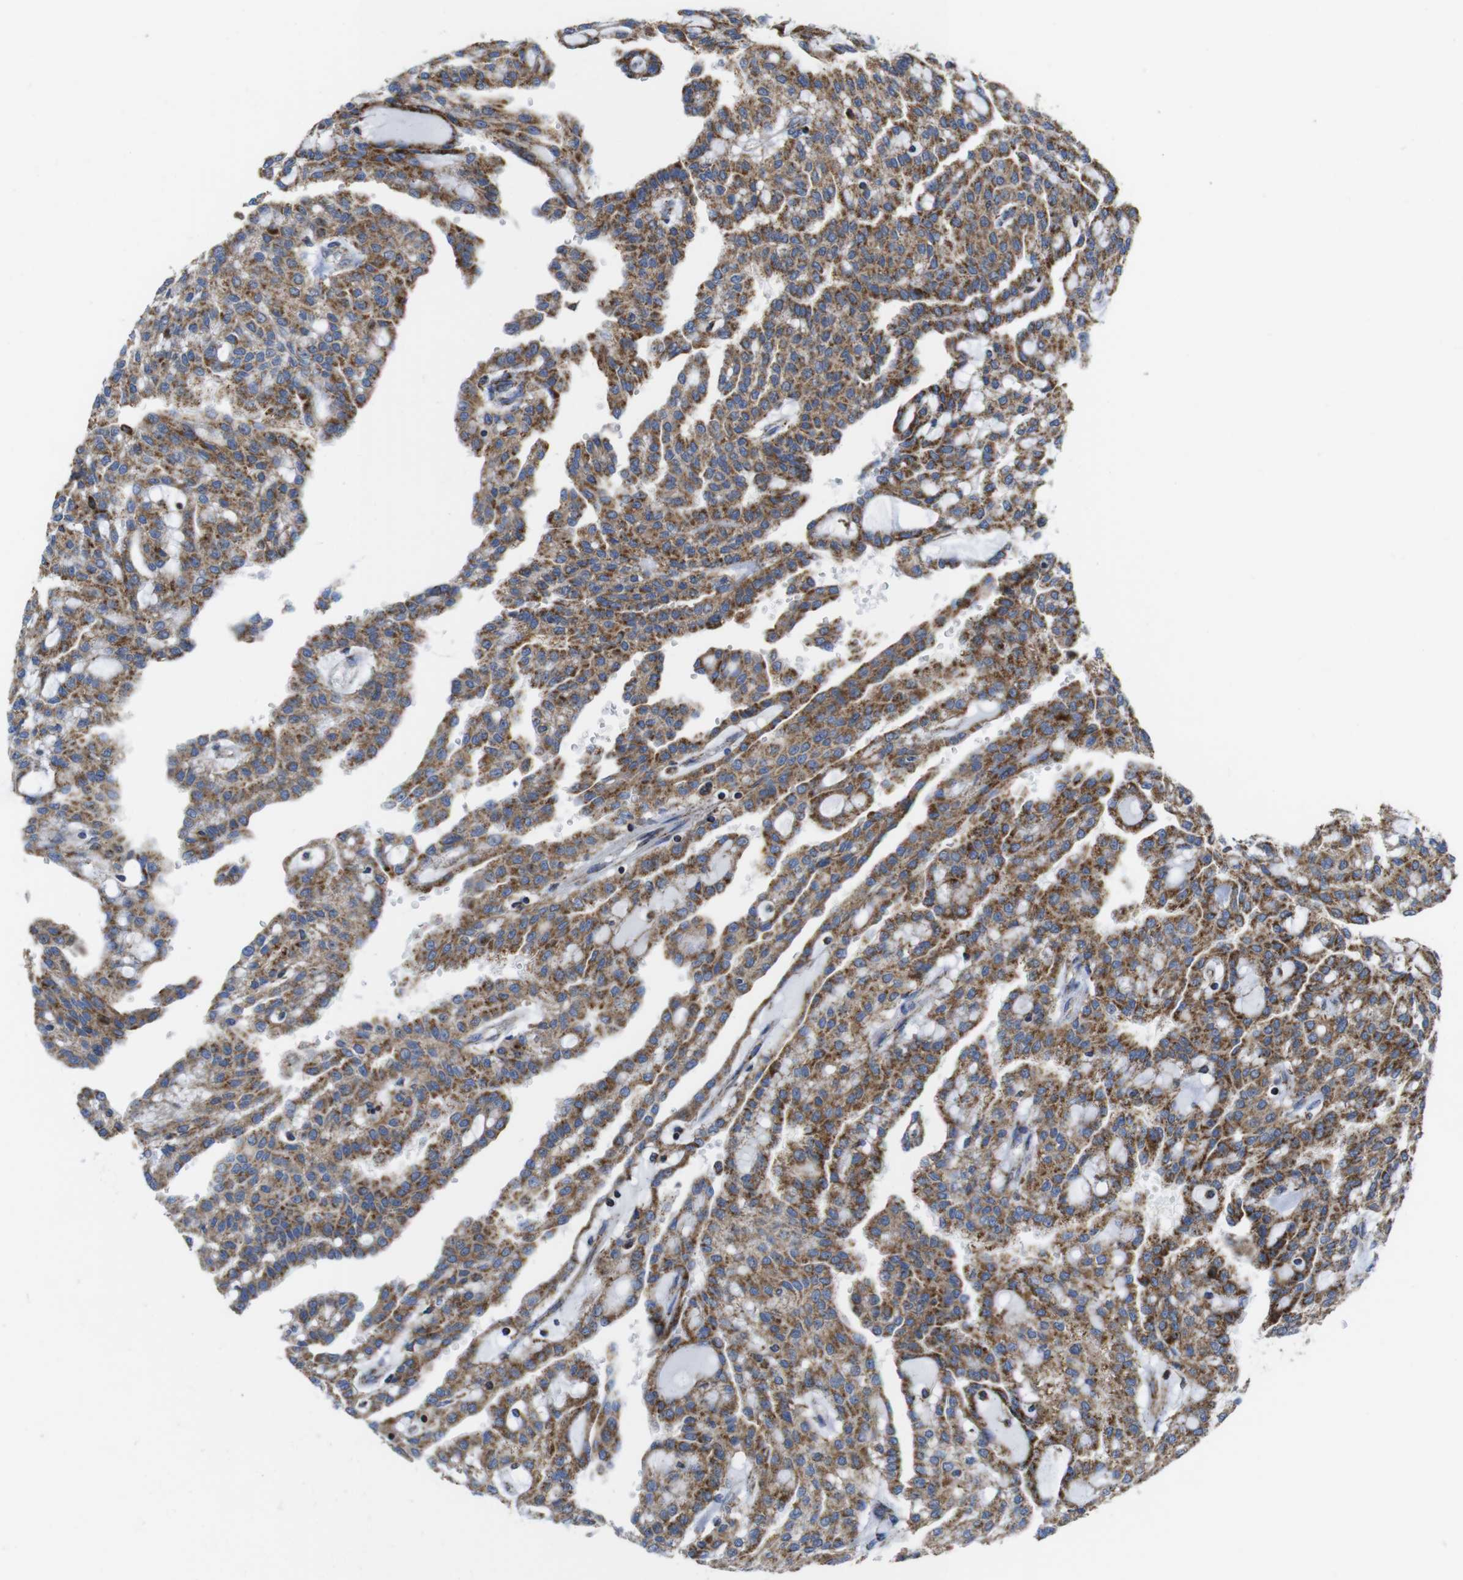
{"staining": {"intensity": "moderate", "quantity": ">75%", "location": "cytoplasmic/membranous"}, "tissue": "renal cancer", "cell_type": "Tumor cells", "image_type": "cancer", "snomed": [{"axis": "morphology", "description": "Adenocarcinoma, NOS"}, {"axis": "topography", "description": "Kidney"}], "caption": "IHC micrograph of neoplastic tissue: human renal adenocarcinoma stained using immunohistochemistry (IHC) reveals medium levels of moderate protein expression localized specifically in the cytoplasmic/membranous of tumor cells, appearing as a cytoplasmic/membranous brown color.", "gene": "TMEM192", "patient": {"sex": "male", "age": 63}}